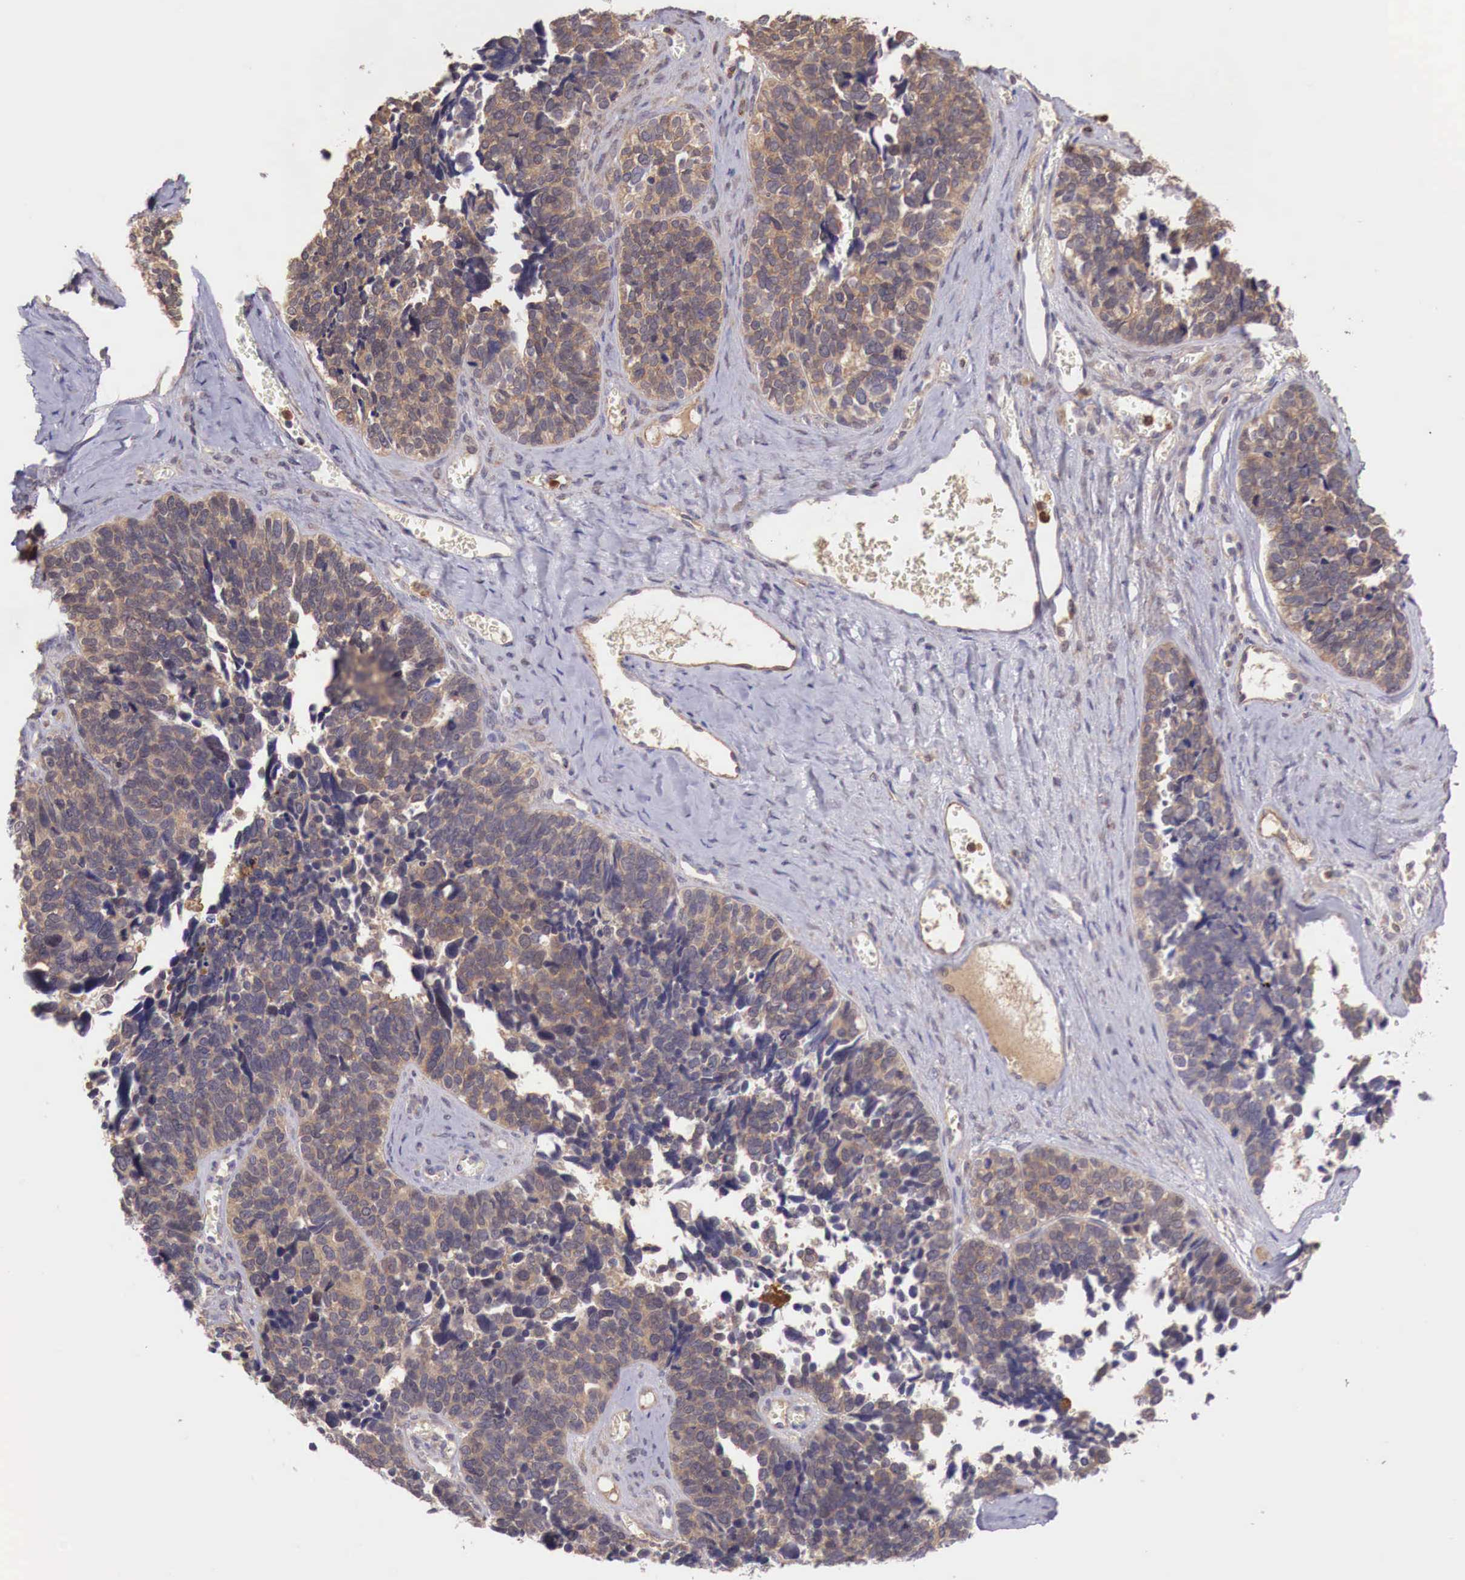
{"staining": {"intensity": "moderate", "quantity": ">75%", "location": "cytoplasmic/membranous"}, "tissue": "ovarian cancer", "cell_type": "Tumor cells", "image_type": "cancer", "snomed": [{"axis": "morphology", "description": "Cystadenocarcinoma, serous, NOS"}, {"axis": "topography", "description": "Ovary"}], "caption": "Immunohistochemistry (IHC) of human serous cystadenocarcinoma (ovarian) displays medium levels of moderate cytoplasmic/membranous expression in approximately >75% of tumor cells.", "gene": "GAB2", "patient": {"sex": "female", "age": 77}}